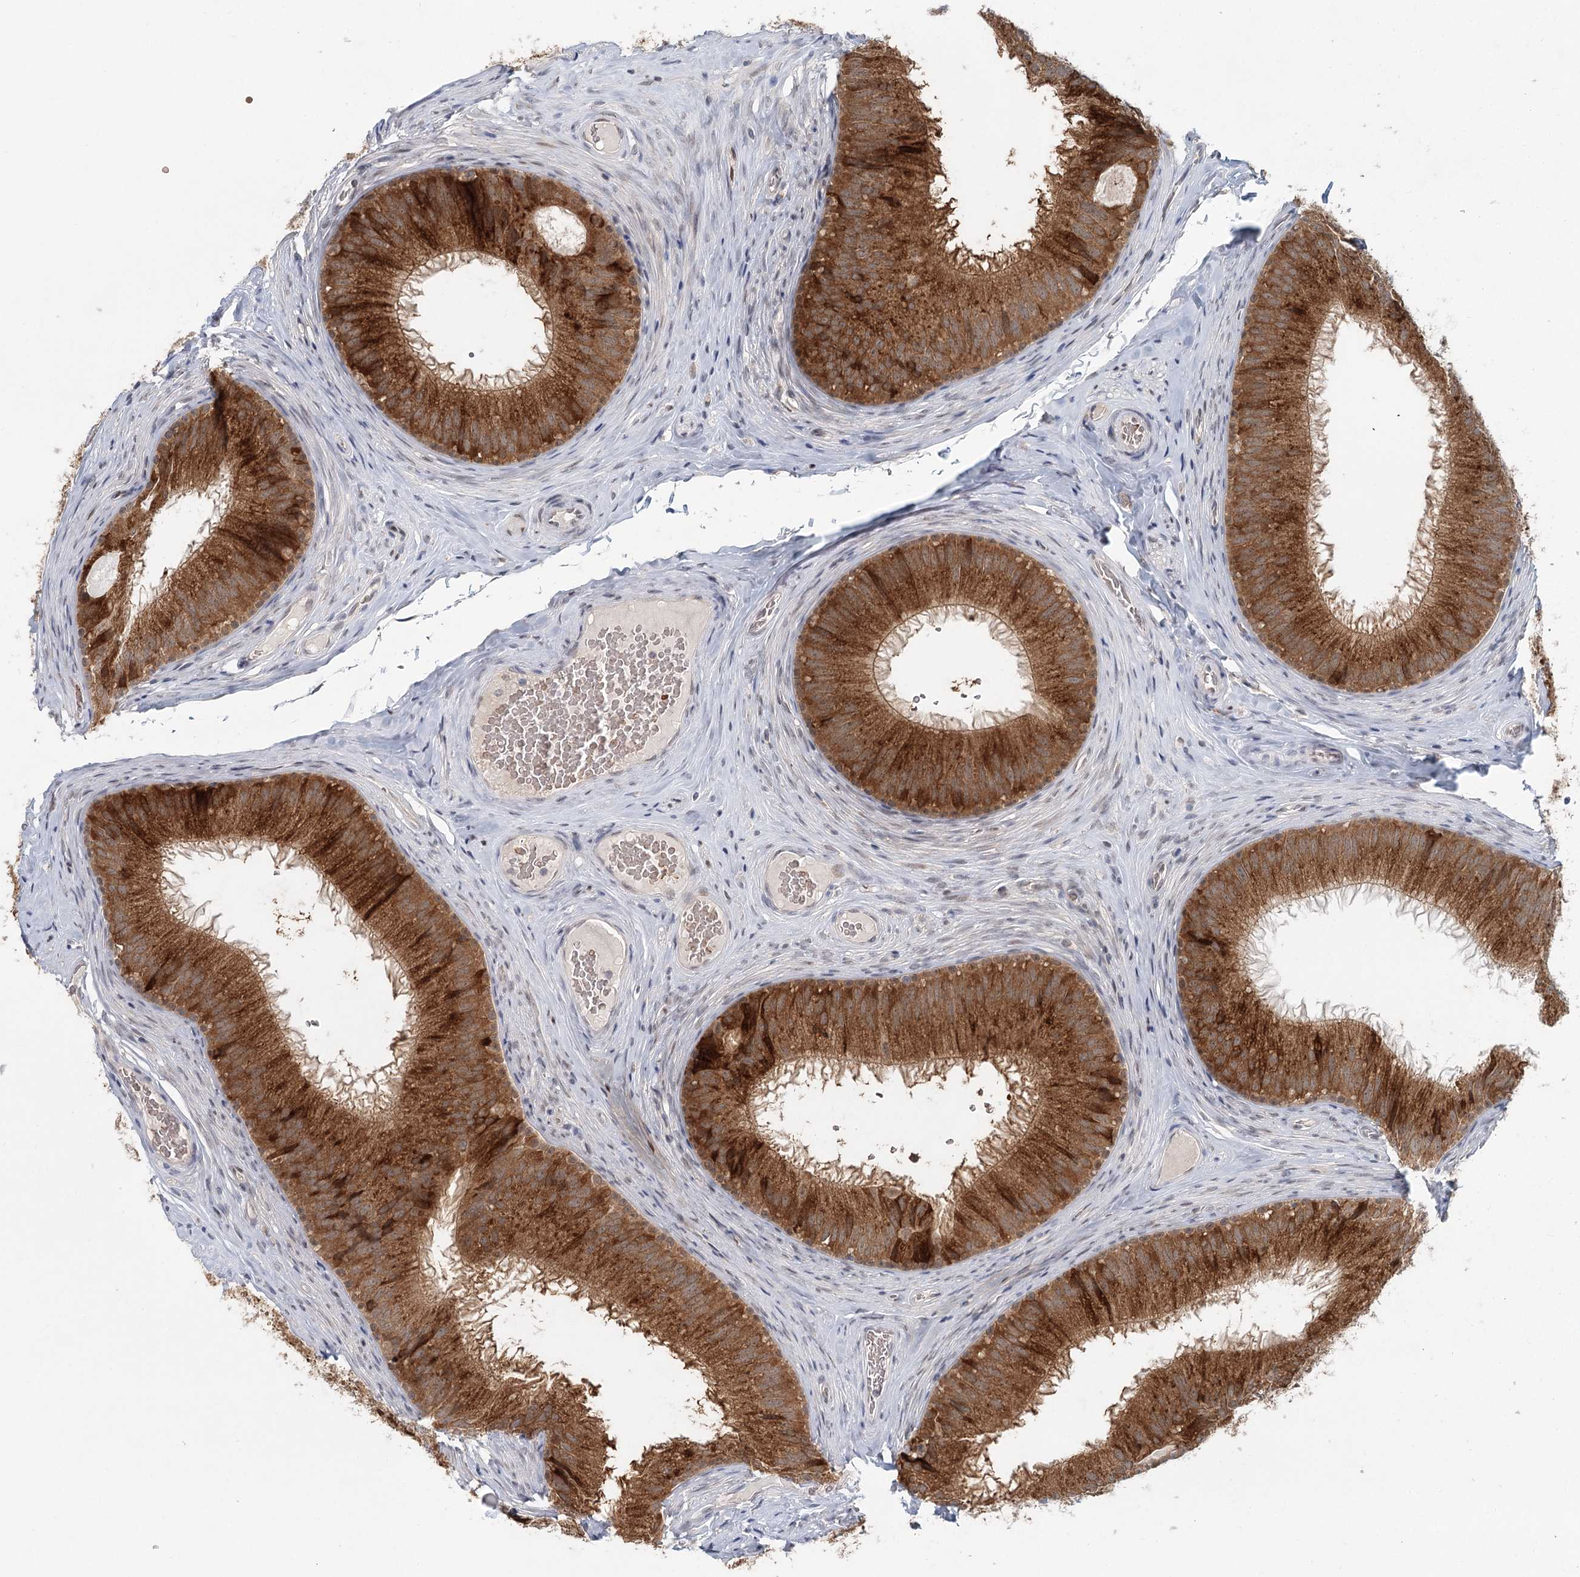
{"staining": {"intensity": "strong", "quantity": ">75%", "location": "cytoplasmic/membranous"}, "tissue": "epididymis", "cell_type": "Glandular cells", "image_type": "normal", "snomed": [{"axis": "morphology", "description": "Normal tissue, NOS"}, {"axis": "topography", "description": "Epididymis"}], "caption": "An IHC image of benign tissue is shown. Protein staining in brown highlights strong cytoplasmic/membranous positivity in epididymis within glandular cells. The protein is stained brown, and the nuclei are stained in blue (DAB (3,3'-diaminobenzidine) IHC with brightfield microscopy, high magnification).", "gene": "ADK", "patient": {"sex": "male", "age": 34}}